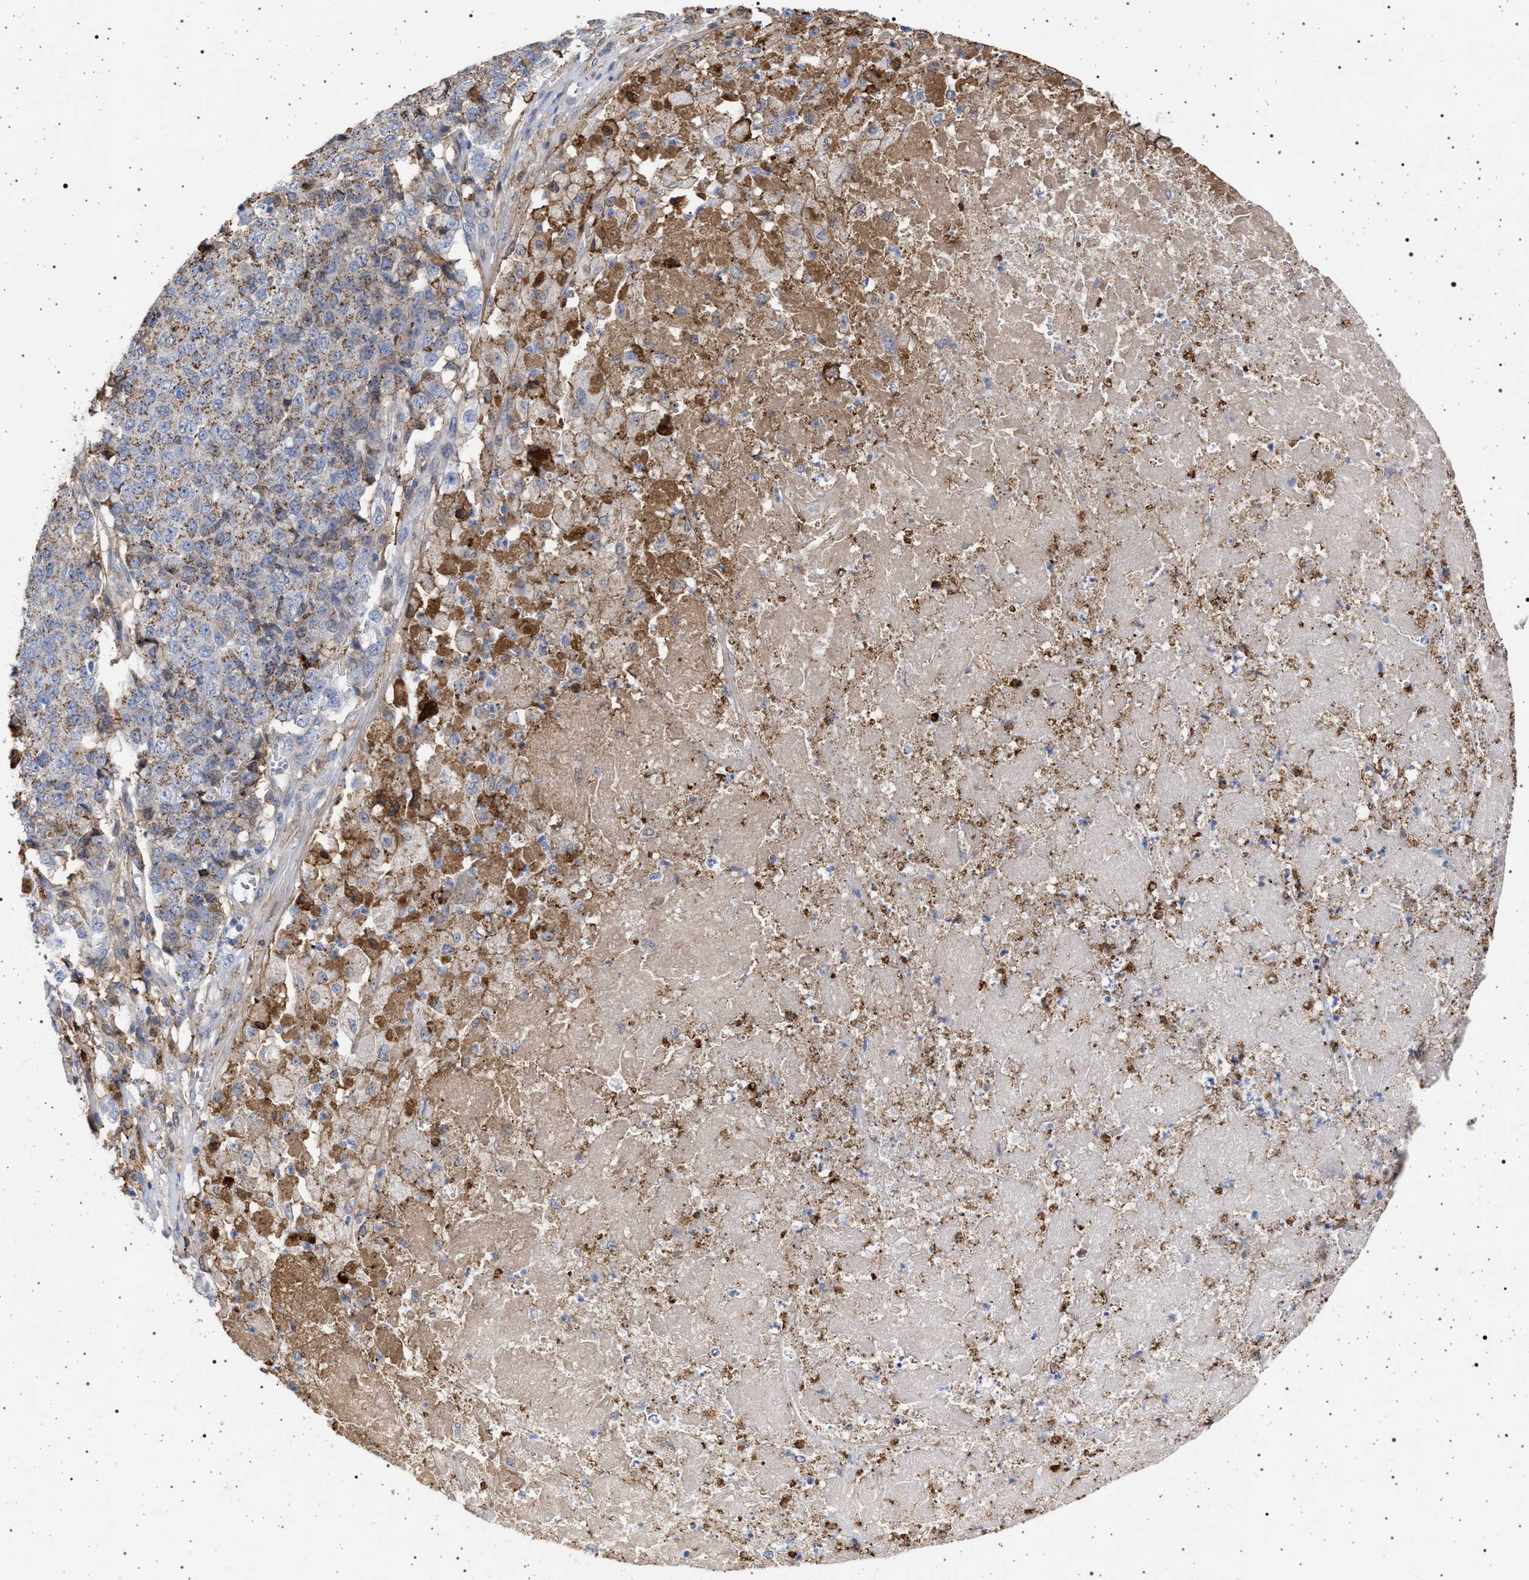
{"staining": {"intensity": "weak", "quantity": "<25%", "location": "cytoplasmic/membranous"}, "tissue": "pancreatic cancer", "cell_type": "Tumor cells", "image_type": "cancer", "snomed": [{"axis": "morphology", "description": "Adenocarcinoma, NOS"}, {"axis": "topography", "description": "Pancreas"}], "caption": "A high-resolution micrograph shows immunohistochemistry staining of pancreatic cancer (adenocarcinoma), which exhibits no significant expression in tumor cells. (DAB (3,3'-diaminobenzidine) IHC with hematoxylin counter stain).", "gene": "PLG", "patient": {"sex": "male", "age": 50}}